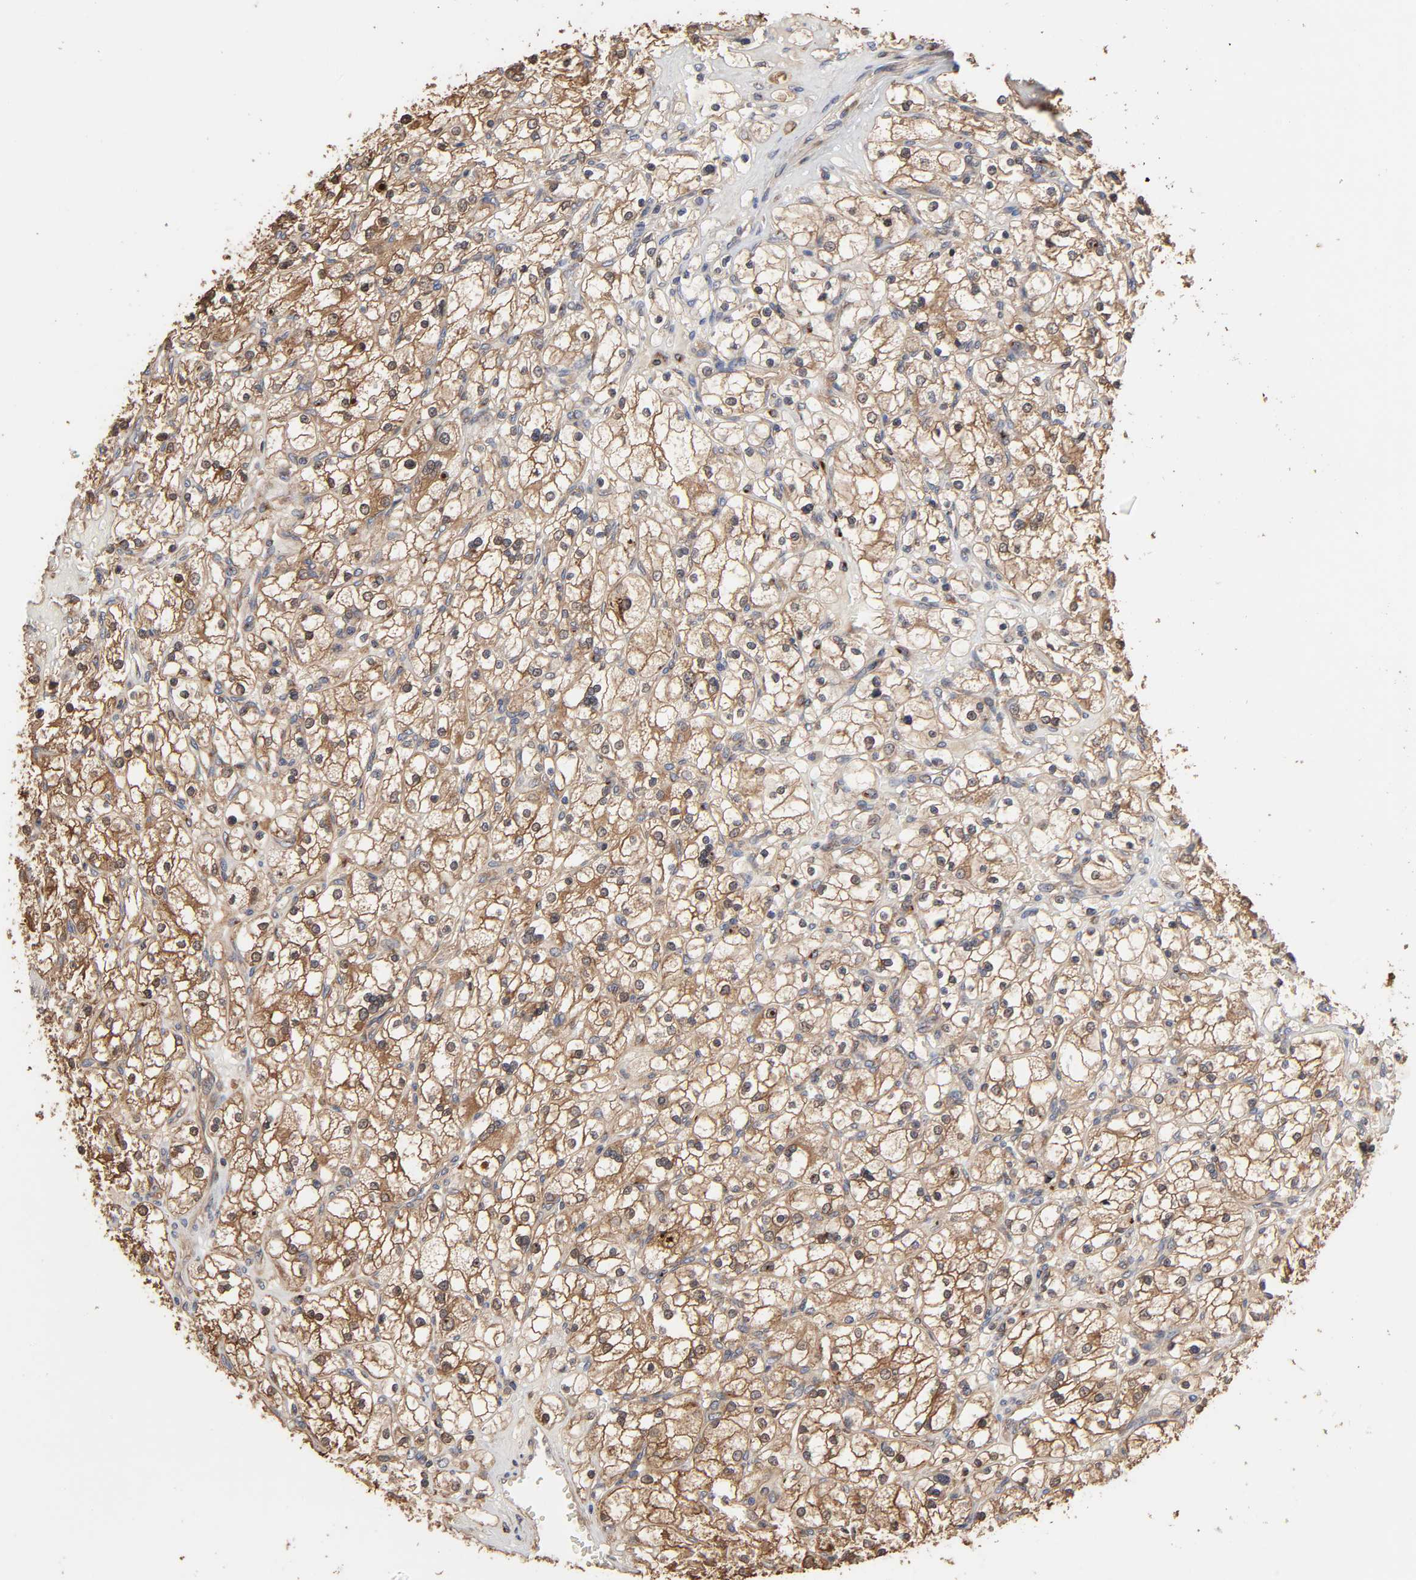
{"staining": {"intensity": "moderate", "quantity": ">75%", "location": "cytoplasmic/membranous"}, "tissue": "renal cancer", "cell_type": "Tumor cells", "image_type": "cancer", "snomed": [{"axis": "morphology", "description": "Adenocarcinoma, NOS"}, {"axis": "topography", "description": "Kidney"}], "caption": "Protein expression analysis of human renal cancer reveals moderate cytoplasmic/membranous staining in about >75% of tumor cells.", "gene": "GNPTG", "patient": {"sex": "female", "age": 83}}